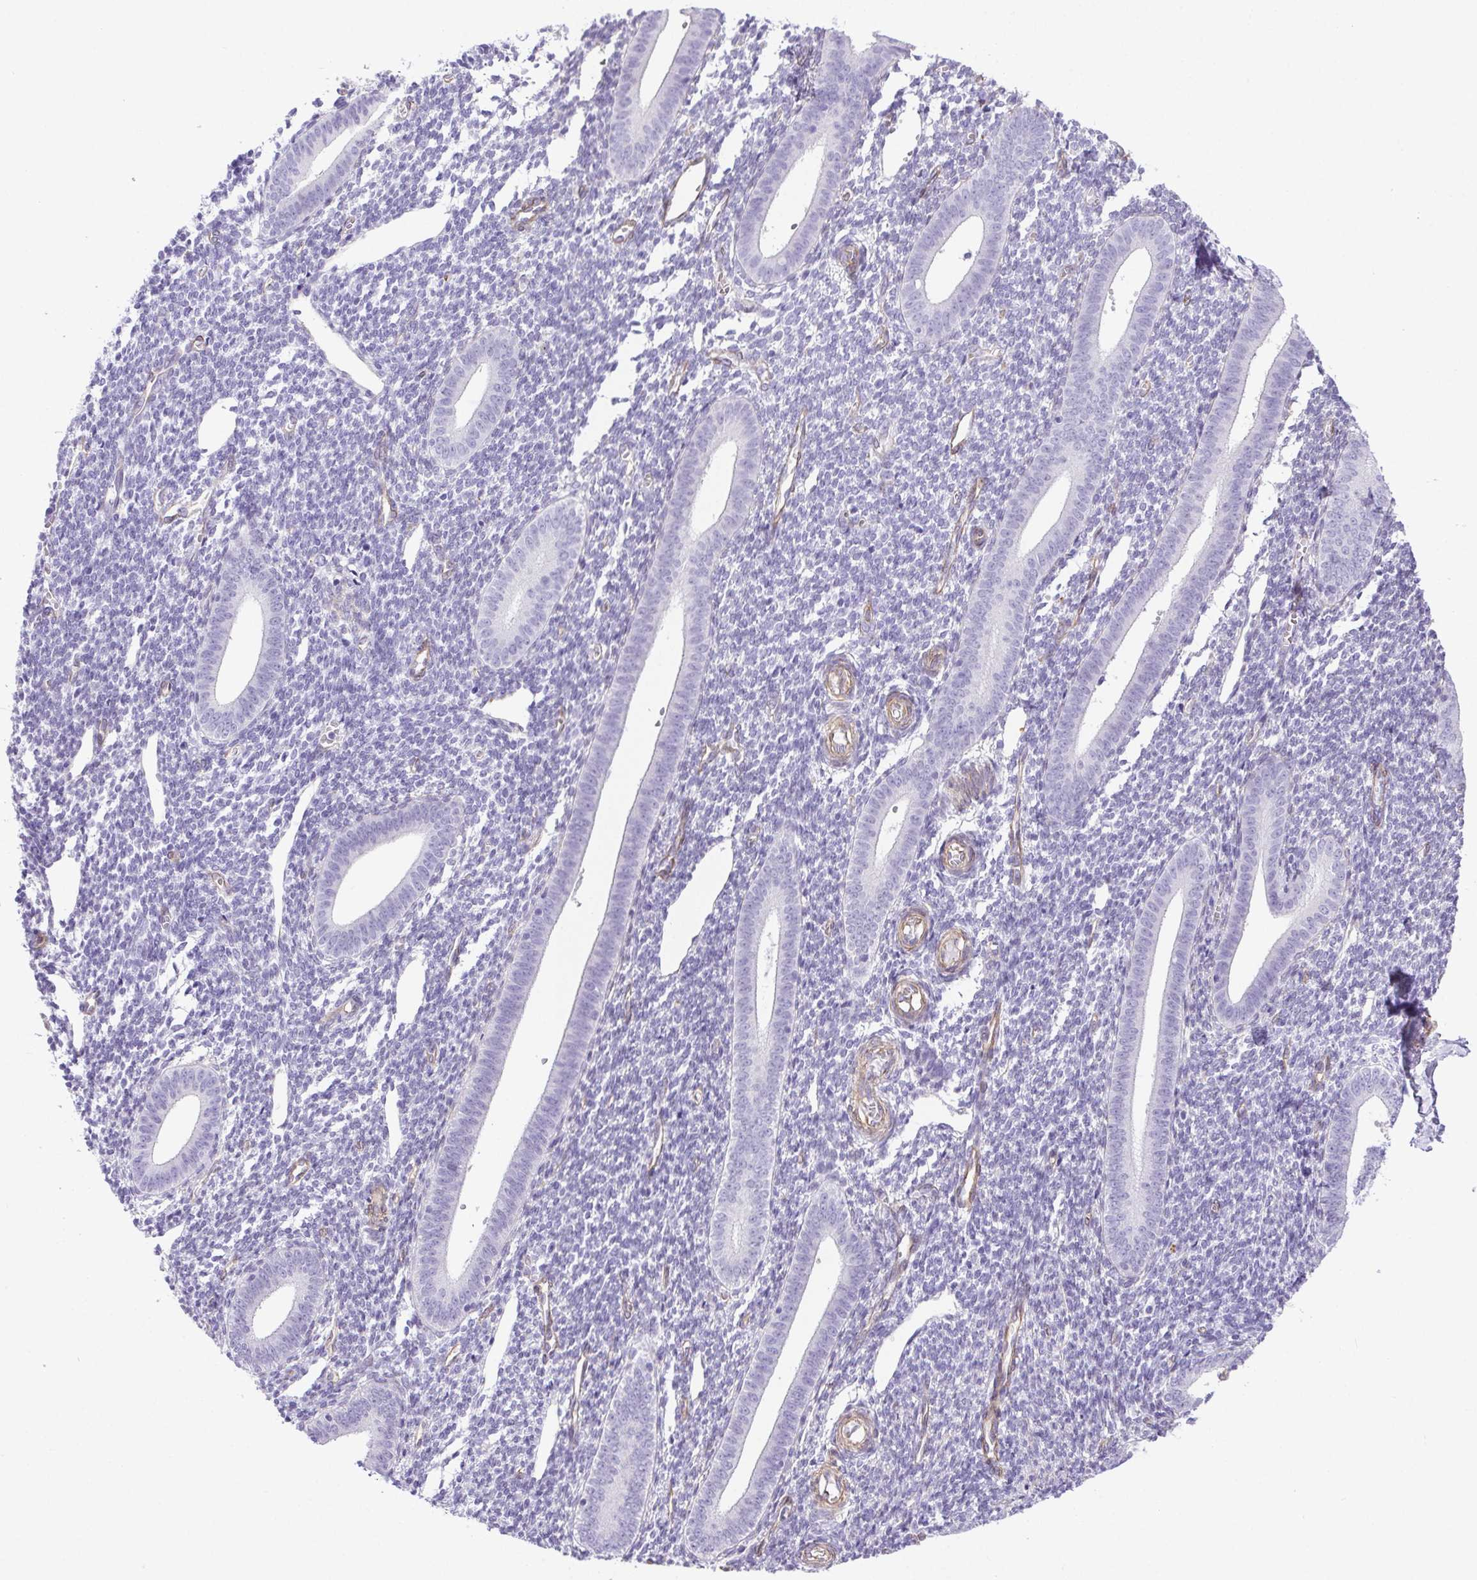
{"staining": {"intensity": "negative", "quantity": "none", "location": "none"}, "tissue": "endometrium", "cell_type": "Cells in endometrial stroma", "image_type": "normal", "snomed": [{"axis": "morphology", "description": "Normal tissue, NOS"}, {"axis": "topography", "description": "Endometrium"}], "caption": "The image demonstrates no staining of cells in endometrial stroma in normal endometrium.", "gene": "SHCBP1L", "patient": {"sex": "female", "age": 25}}